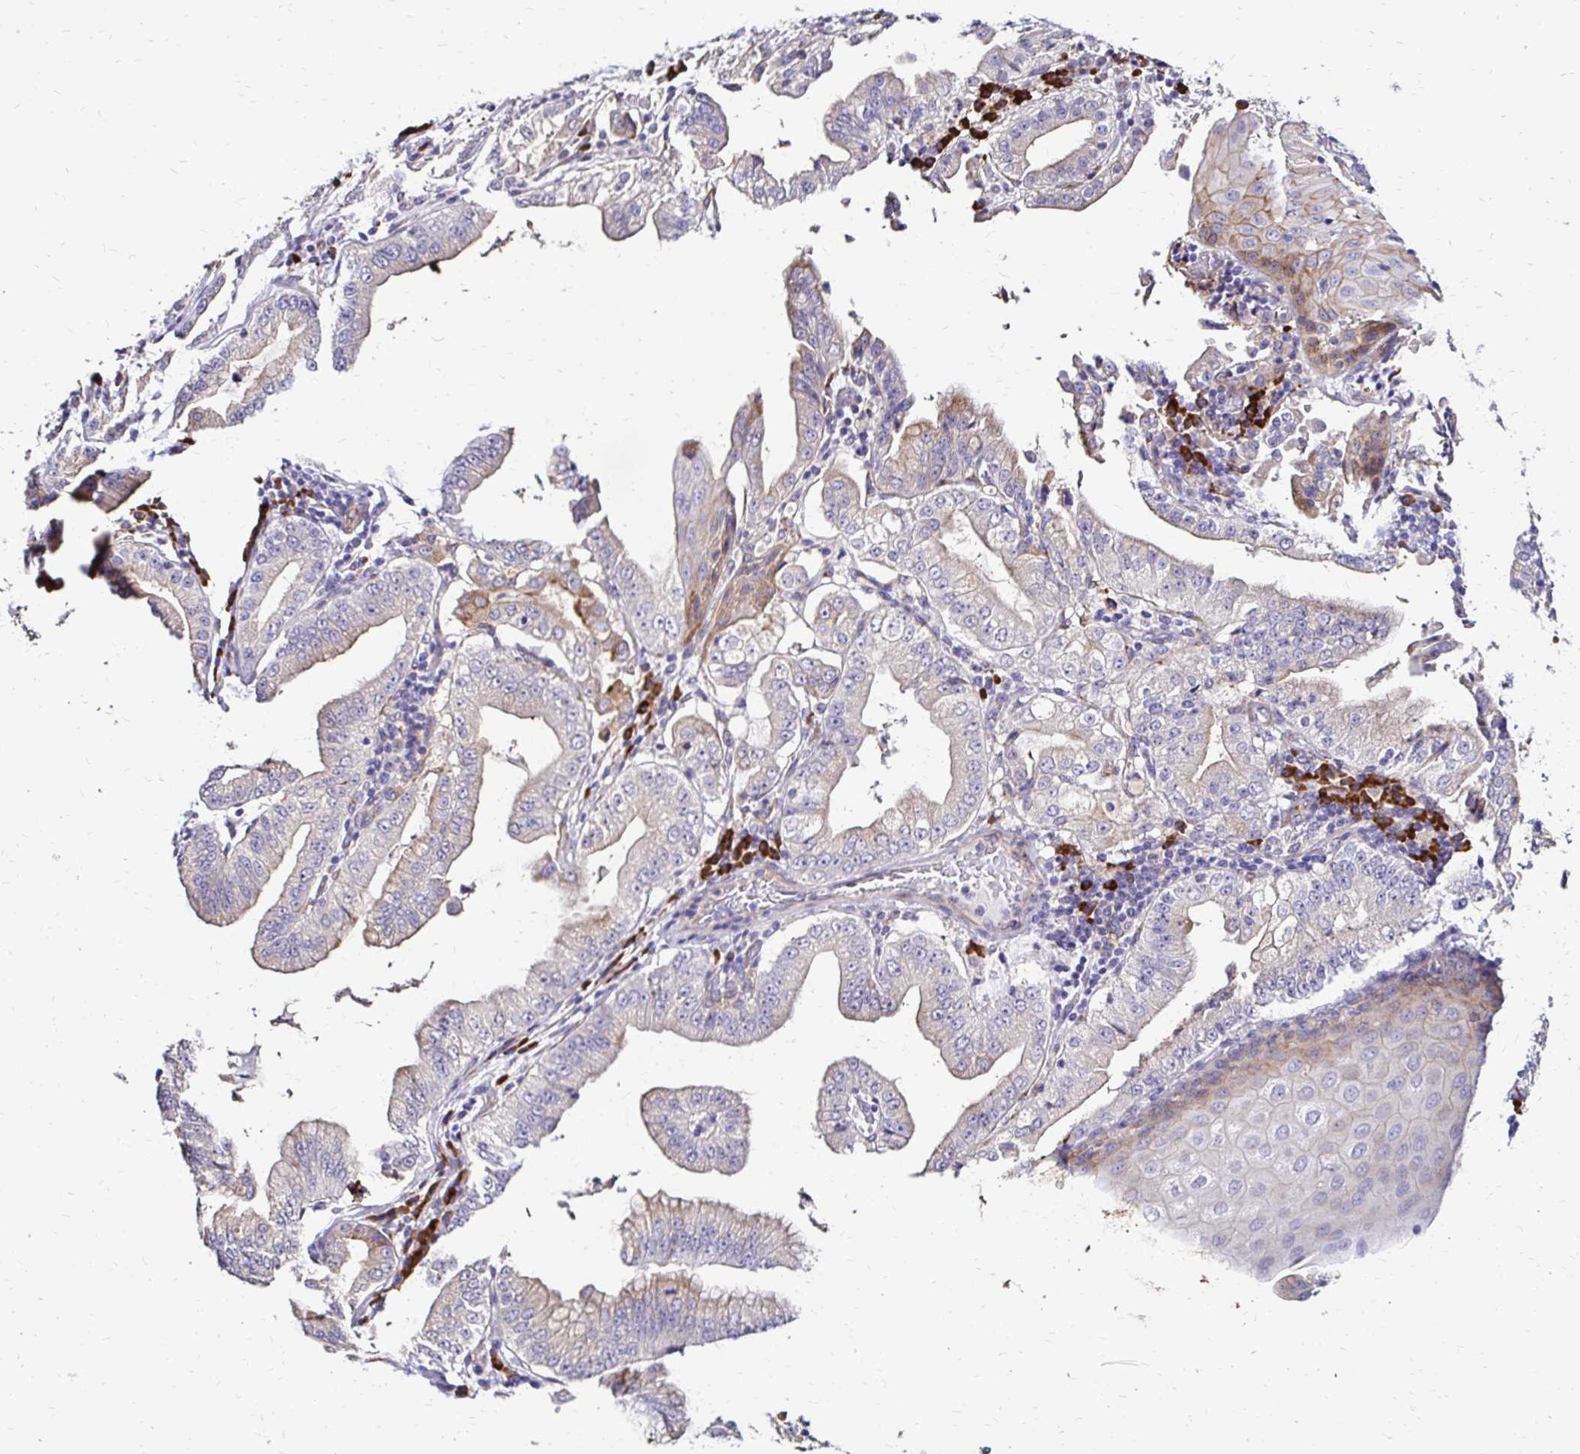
{"staining": {"intensity": "negative", "quantity": "none", "location": "none"}, "tissue": "stomach cancer", "cell_type": "Tumor cells", "image_type": "cancer", "snomed": [{"axis": "morphology", "description": "Adenocarcinoma, NOS"}, {"axis": "topography", "description": "Stomach, upper"}], "caption": "A high-resolution photomicrograph shows immunohistochemistry staining of stomach adenocarcinoma, which exhibits no significant staining in tumor cells. Brightfield microscopy of immunohistochemistry stained with DAB (3,3'-diaminobenzidine) (brown) and hematoxylin (blue), captured at high magnification.", "gene": "PRIMA1", "patient": {"sex": "female", "age": 74}}